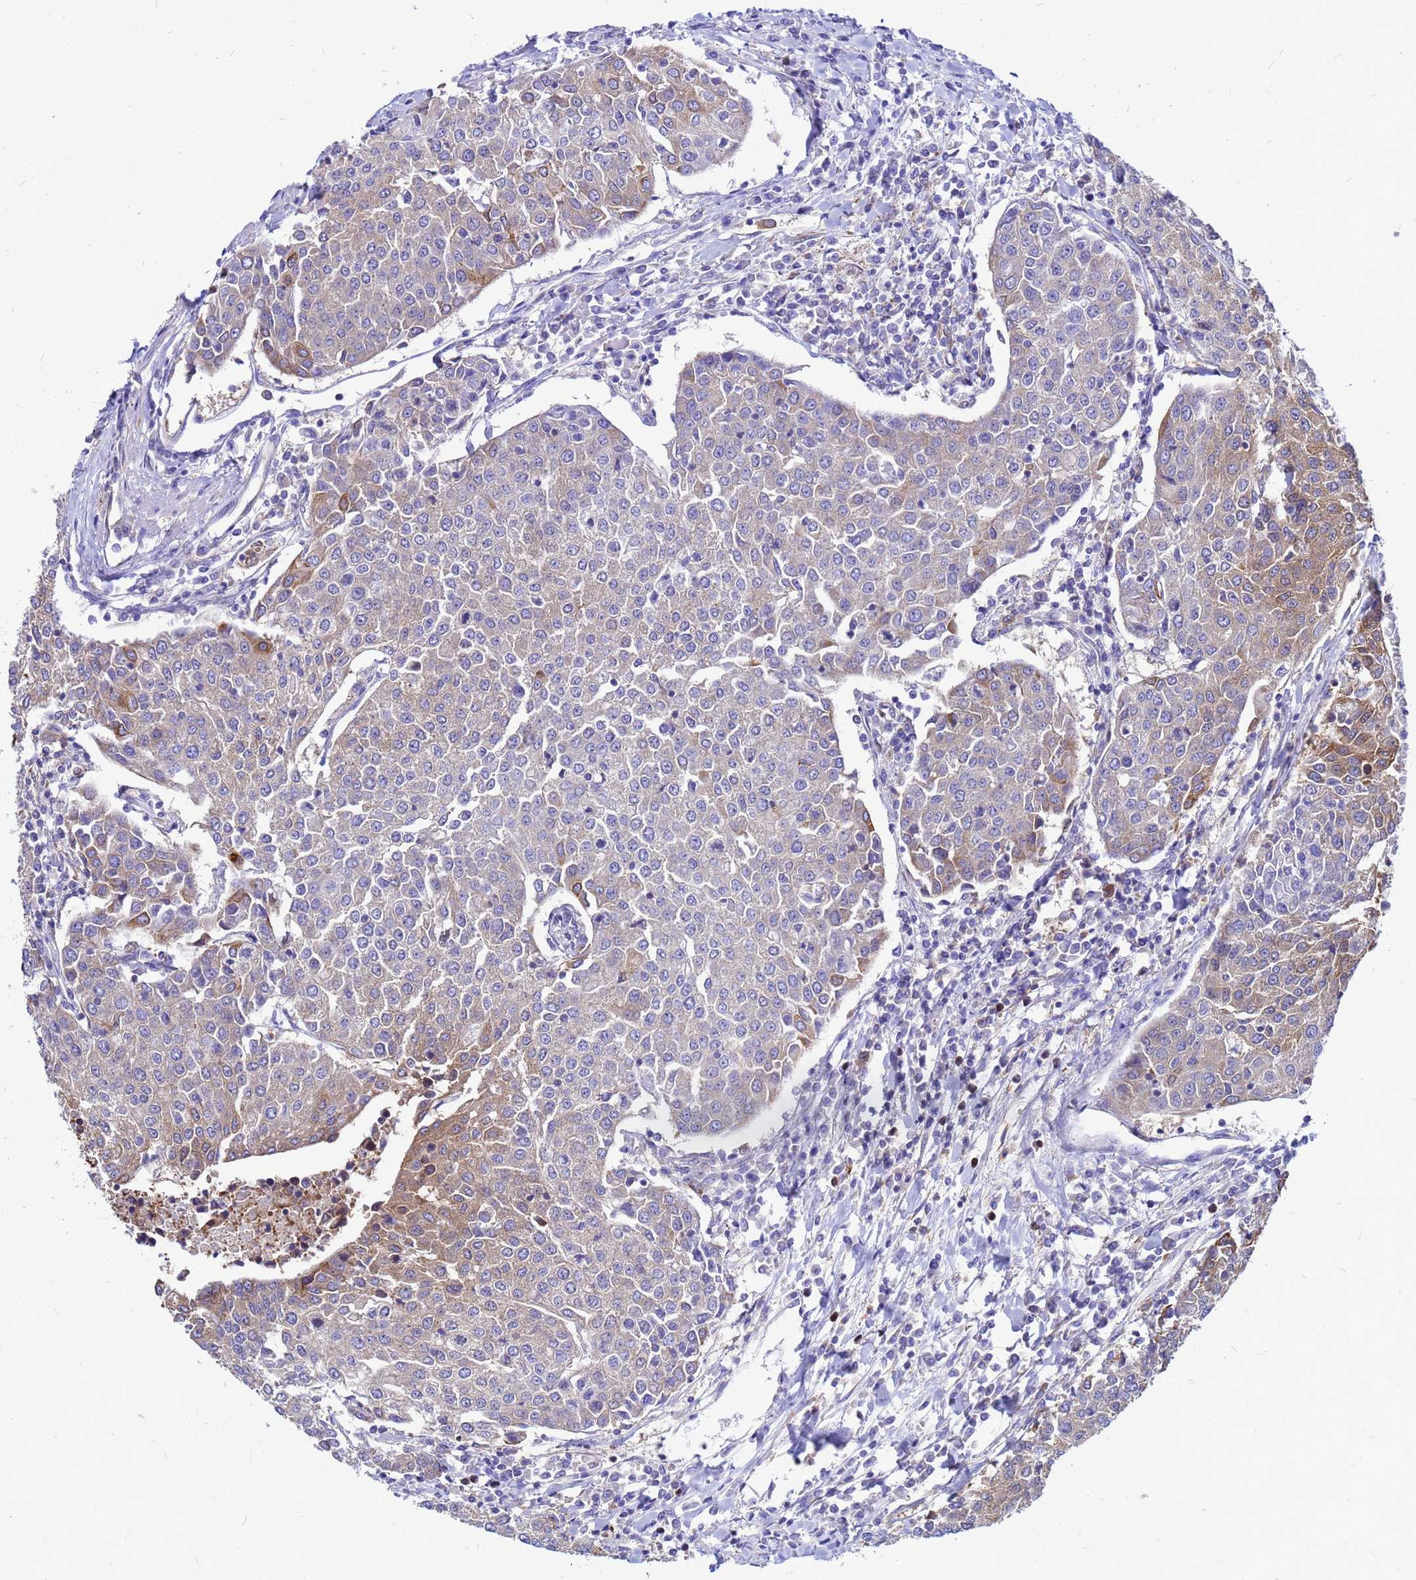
{"staining": {"intensity": "moderate", "quantity": "25%-75%", "location": "cytoplasmic/membranous"}, "tissue": "urothelial cancer", "cell_type": "Tumor cells", "image_type": "cancer", "snomed": [{"axis": "morphology", "description": "Urothelial carcinoma, High grade"}, {"axis": "topography", "description": "Urinary bladder"}], "caption": "About 25%-75% of tumor cells in high-grade urothelial carcinoma display moderate cytoplasmic/membranous protein expression as visualized by brown immunohistochemical staining.", "gene": "FHIP1A", "patient": {"sex": "female", "age": 85}}